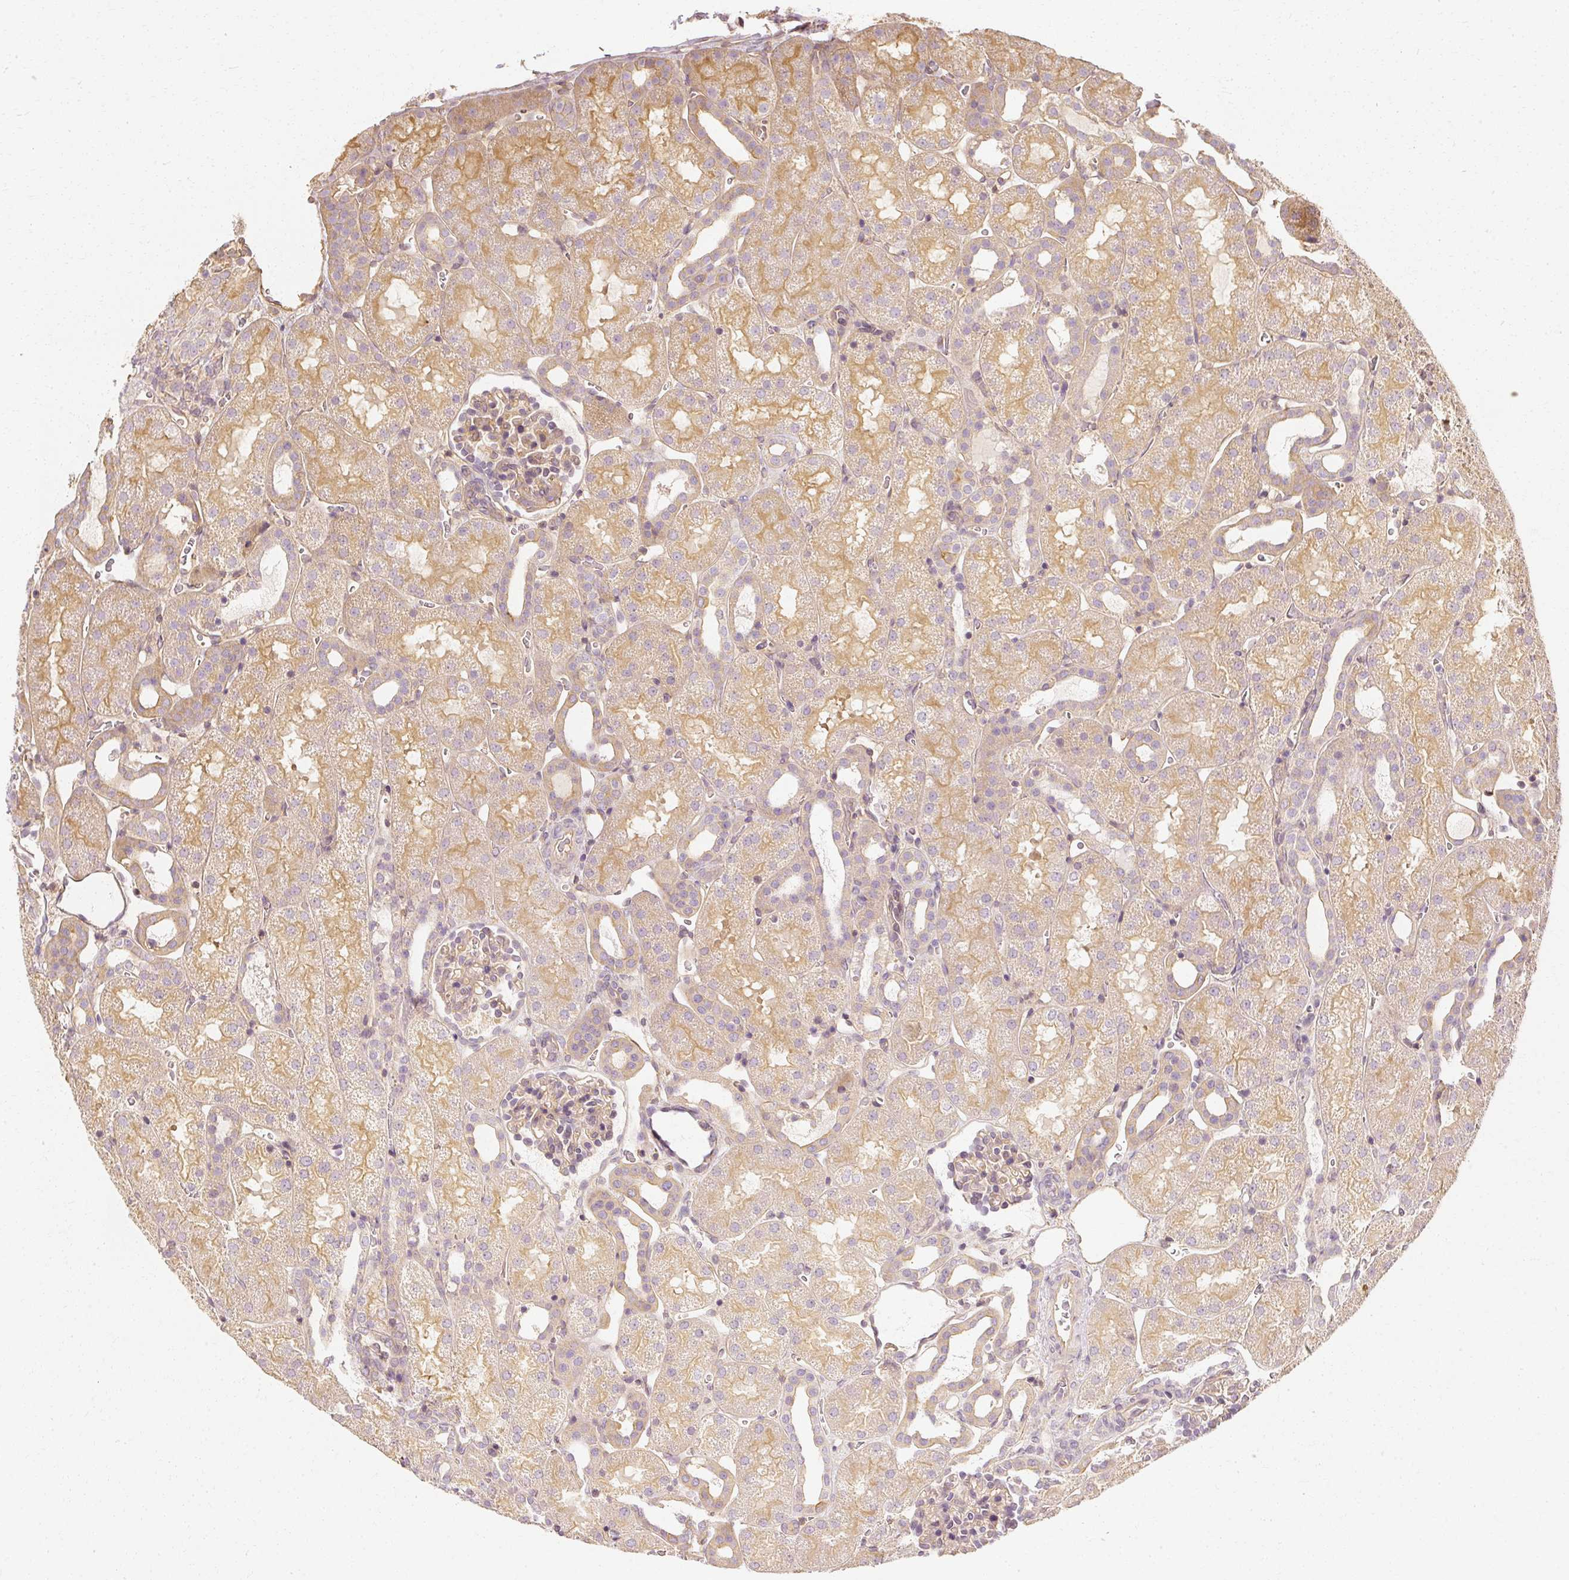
{"staining": {"intensity": "weak", "quantity": "25%-75%", "location": "cytoplasmic/membranous"}, "tissue": "kidney", "cell_type": "Cells in glomeruli", "image_type": "normal", "snomed": [{"axis": "morphology", "description": "Normal tissue, NOS"}, {"axis": "topography", "description": "Kidney"}], "caption": "The histopathology image displays staining of benign kidney, revealing weak cytoplasmic/membranous protein expression (brown color) within cells in glomeruli. (DAB (3,3'-diaminobenzidine) = brown stain, brightfield microscopy at high magnification).", "gene": "GNAQ", "patient": {"sex": "male", "age": 2}}